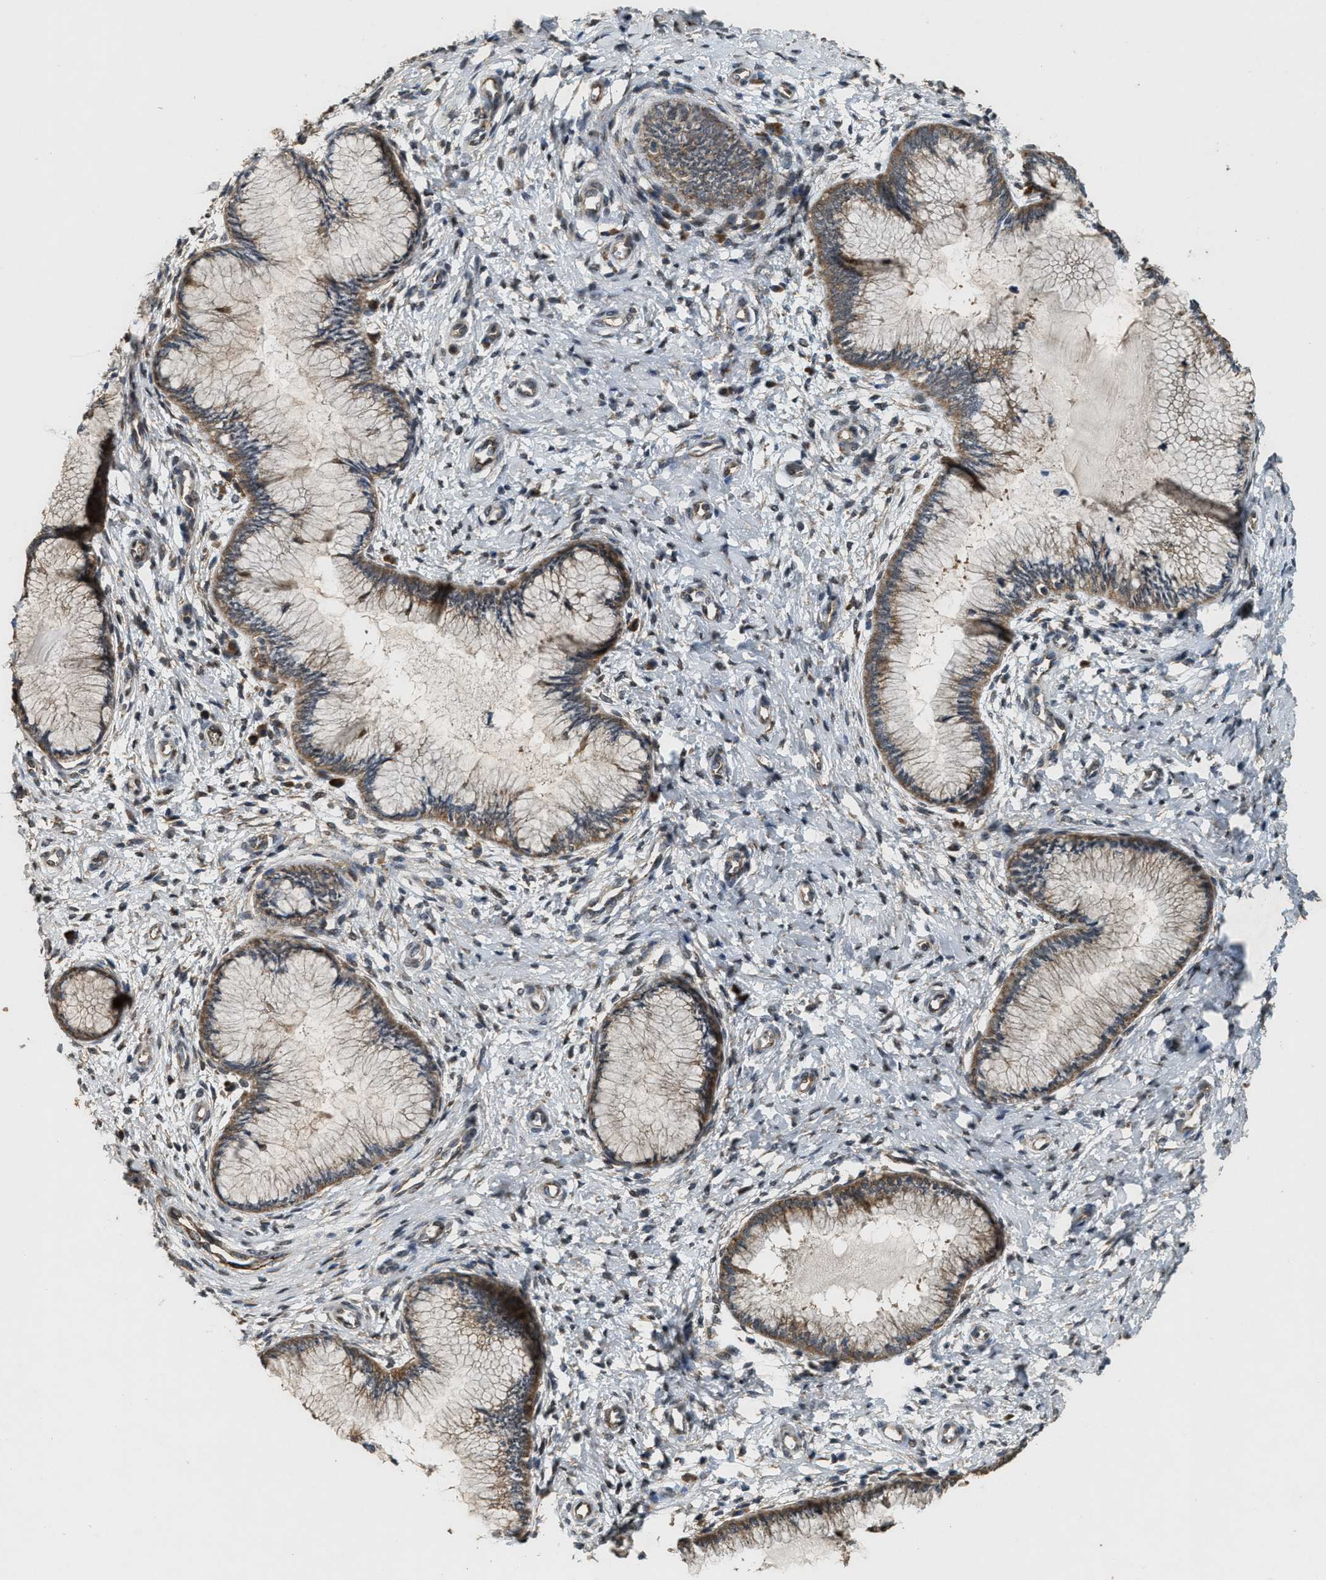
{"staining": {"intensity": "moderate", "quantity": ">75%", "location": "cytoplasmic/membranous"}, "tissue": "cervix", "cell_type": "Glandular cells", "image_type": "normal", "snomed": [{"axis": "morphology", "description": "Normal tissue, NOS"}, {"axis": "topography", "description": "Cervix"}], "caption": "Benign cervix displays moderate cytoplasmic/membranous positivity in about >75% of glandular cells (brown staining indicates protein expression, while blue staining denotes nuclei)..", "gene": "ARHGEF5", "patient": {"sex": "female", "age": 55}}